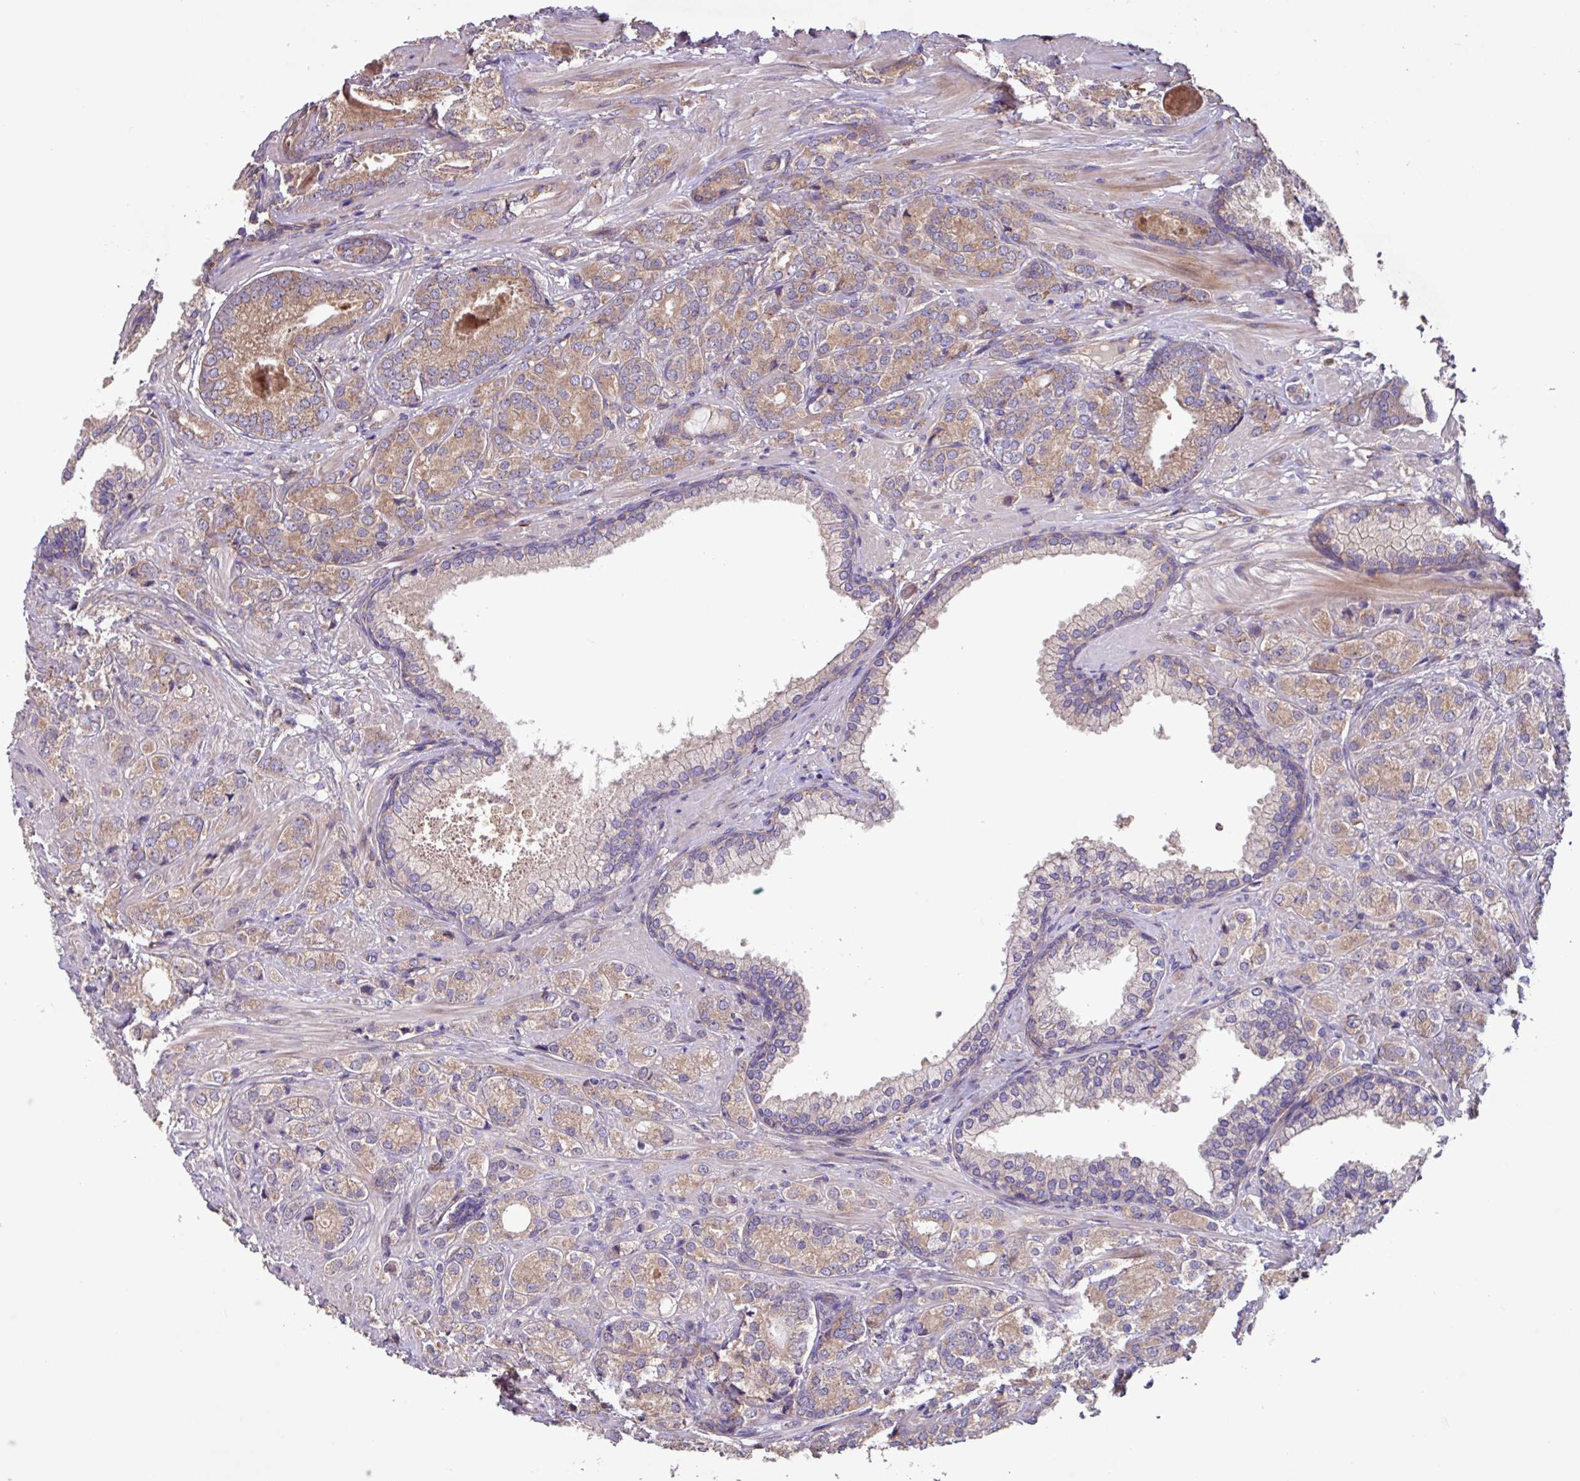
{"staining": {"intensity": "weak", "quantity": ">75%", "location": "cytoplasmic/membranous"}, "tissue": "prostate cancer", "cell_type": "Tumor cells", "image_type": "cancer", "snomed": [{"axis": "morphology", "description": "Adenocarcinoma, High grade"}, {"axis": "topography", "description": "Prostate"}], "caption": "Immunohistochemistry (IHC) histopathology image of neoplastic tissue: high-grade adenocarcinoma (prostate) stained using IHC shows low levels of weak protein expression localized specifically in the cytoplasmic/membranous of tumor cells, appearing as a cytoplasmic/membranous brown color.", "gene": "PTPRQ", "patient": {"sex": "male", "age": 60}}